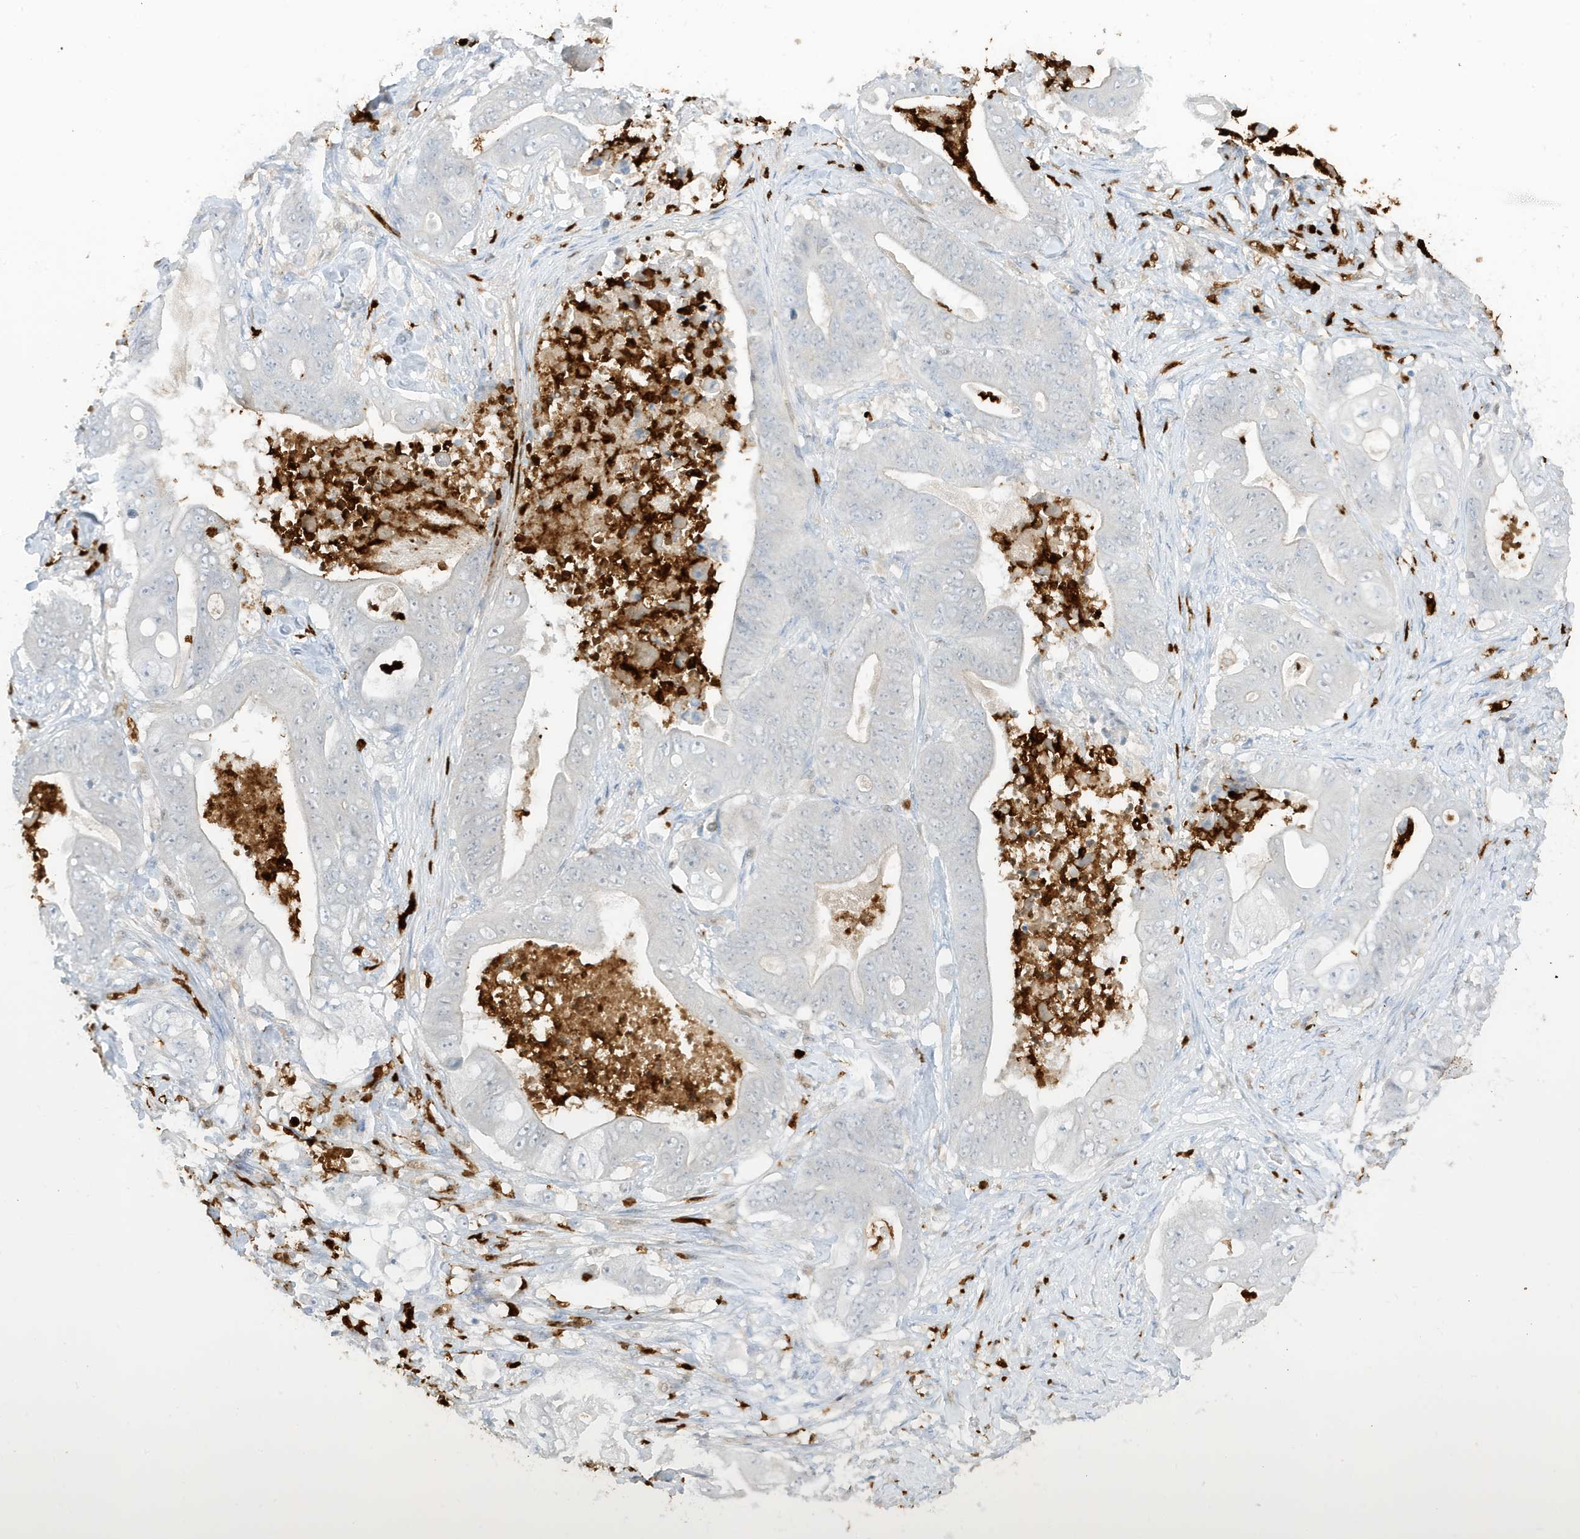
{"staining": {"intensity": "negative", "quantity": "none", "location": "none"}, "tissue": "stomach cancer", "cell_type": "Tumor cells", "image_type": "cancer", "snomed": [{"axis": "morphology", "description": "Adenocarcinoma, NOS"}, {"axis": "topography", "description": "Stomach"}], "caption": "Tumor cells show no significant positivity in stomach cancer.", "gene": "GCA", "patient": {"sex": "female", "age": 73}}